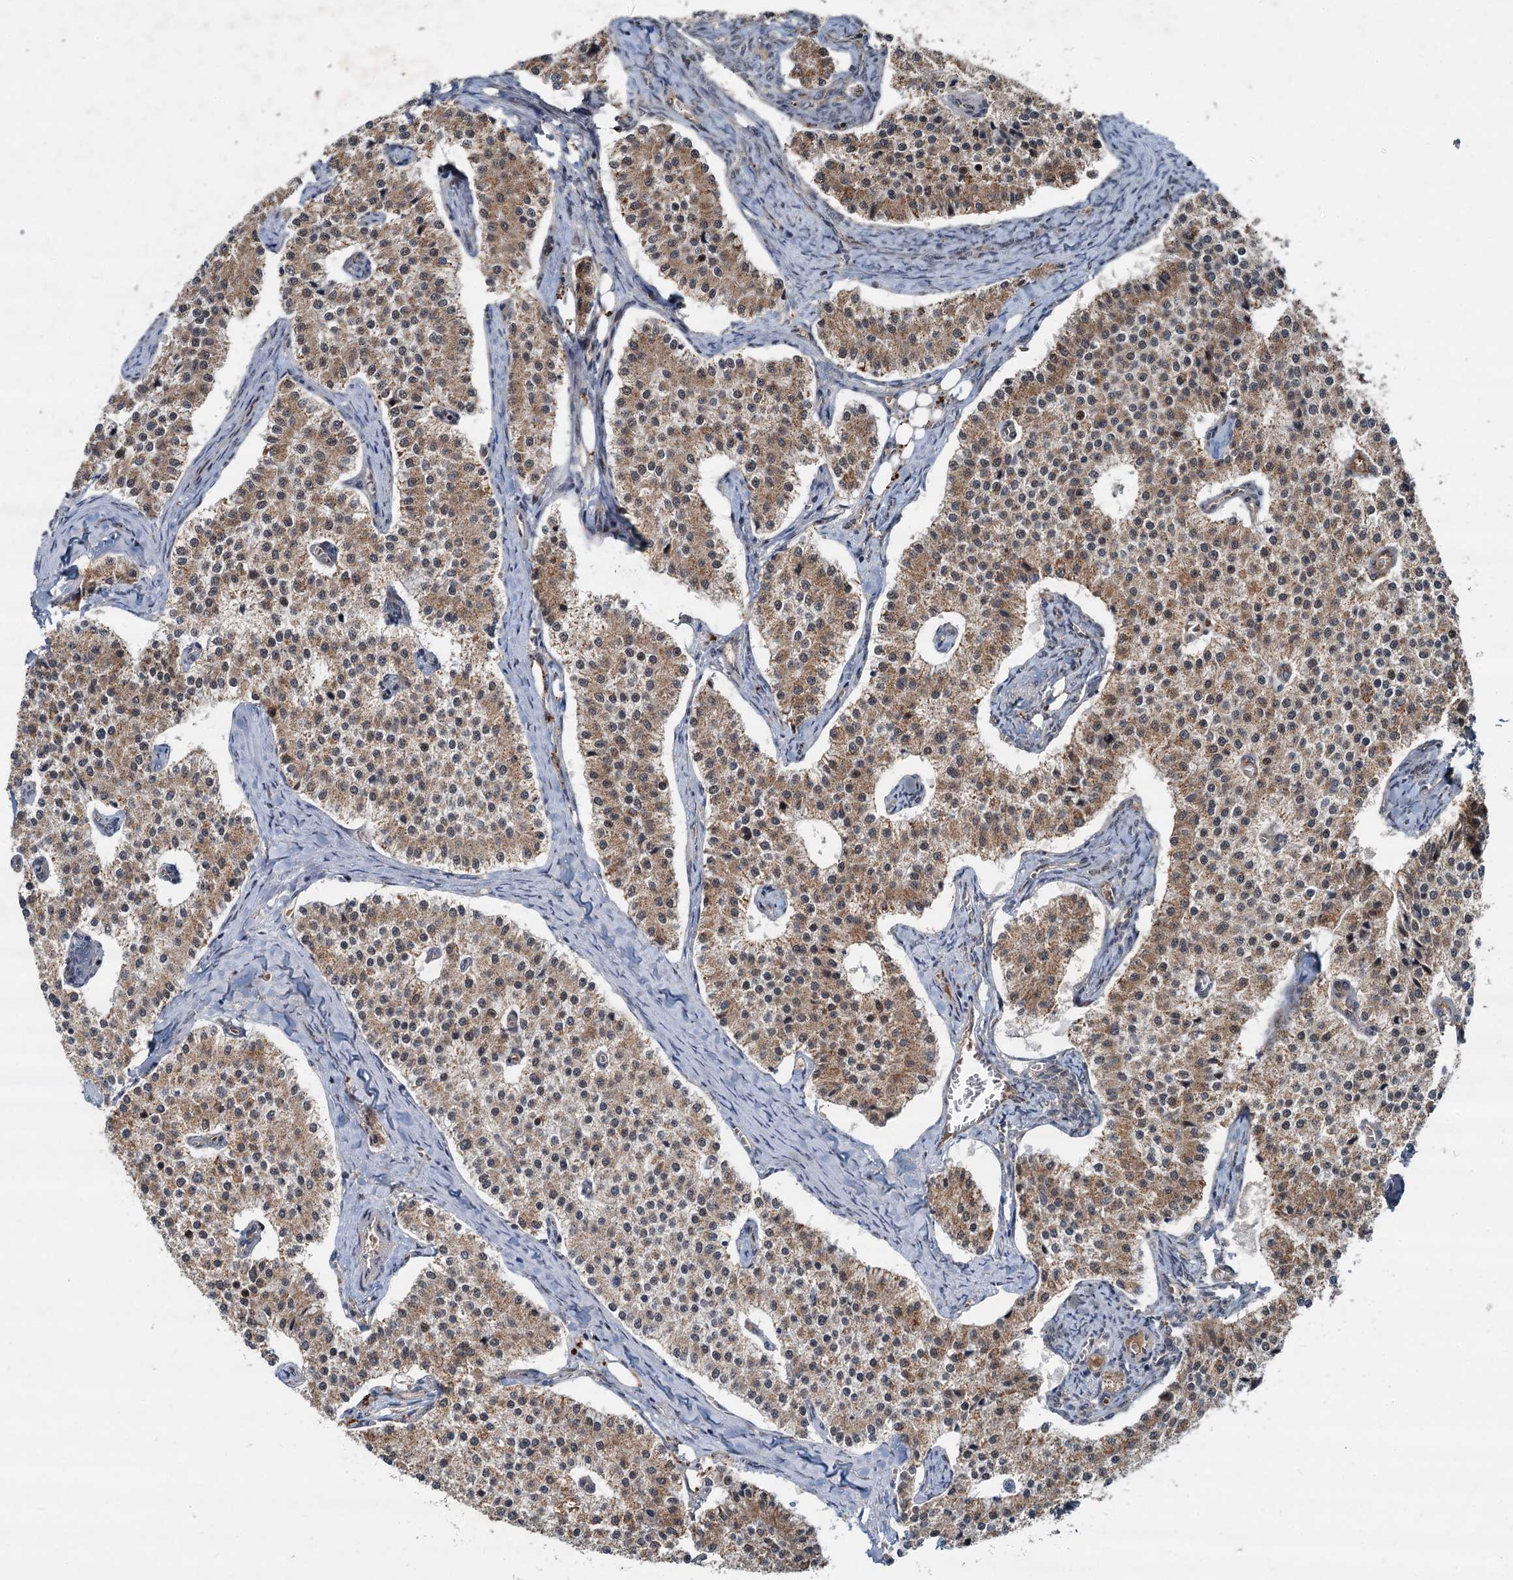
{"staining": {"intensity": "moderate", "quantity": ">75%", "location": "cytoplasmic/membranous"}, "tissue": "carcinoid", "cell_type": "Tumor cells", "image_type": "cancer", "snomed": [{"axis": "morphology", "description": "Carcinoid, malignant, NOS"}, {"axis": "topography", "description": "Colon"}], "caption": "Carcinoid stained with DAB immunohistochemistry reveals medium levels of moderate cytoplasmic/membranous expression in about >75% of tumor cells. (Stains: DAB in brown, nuclei in blue, Microscopy: brightfield microscopy at high magnification).", "gene": "CEP68", "patient": {"sex": "female", "age": 52}}